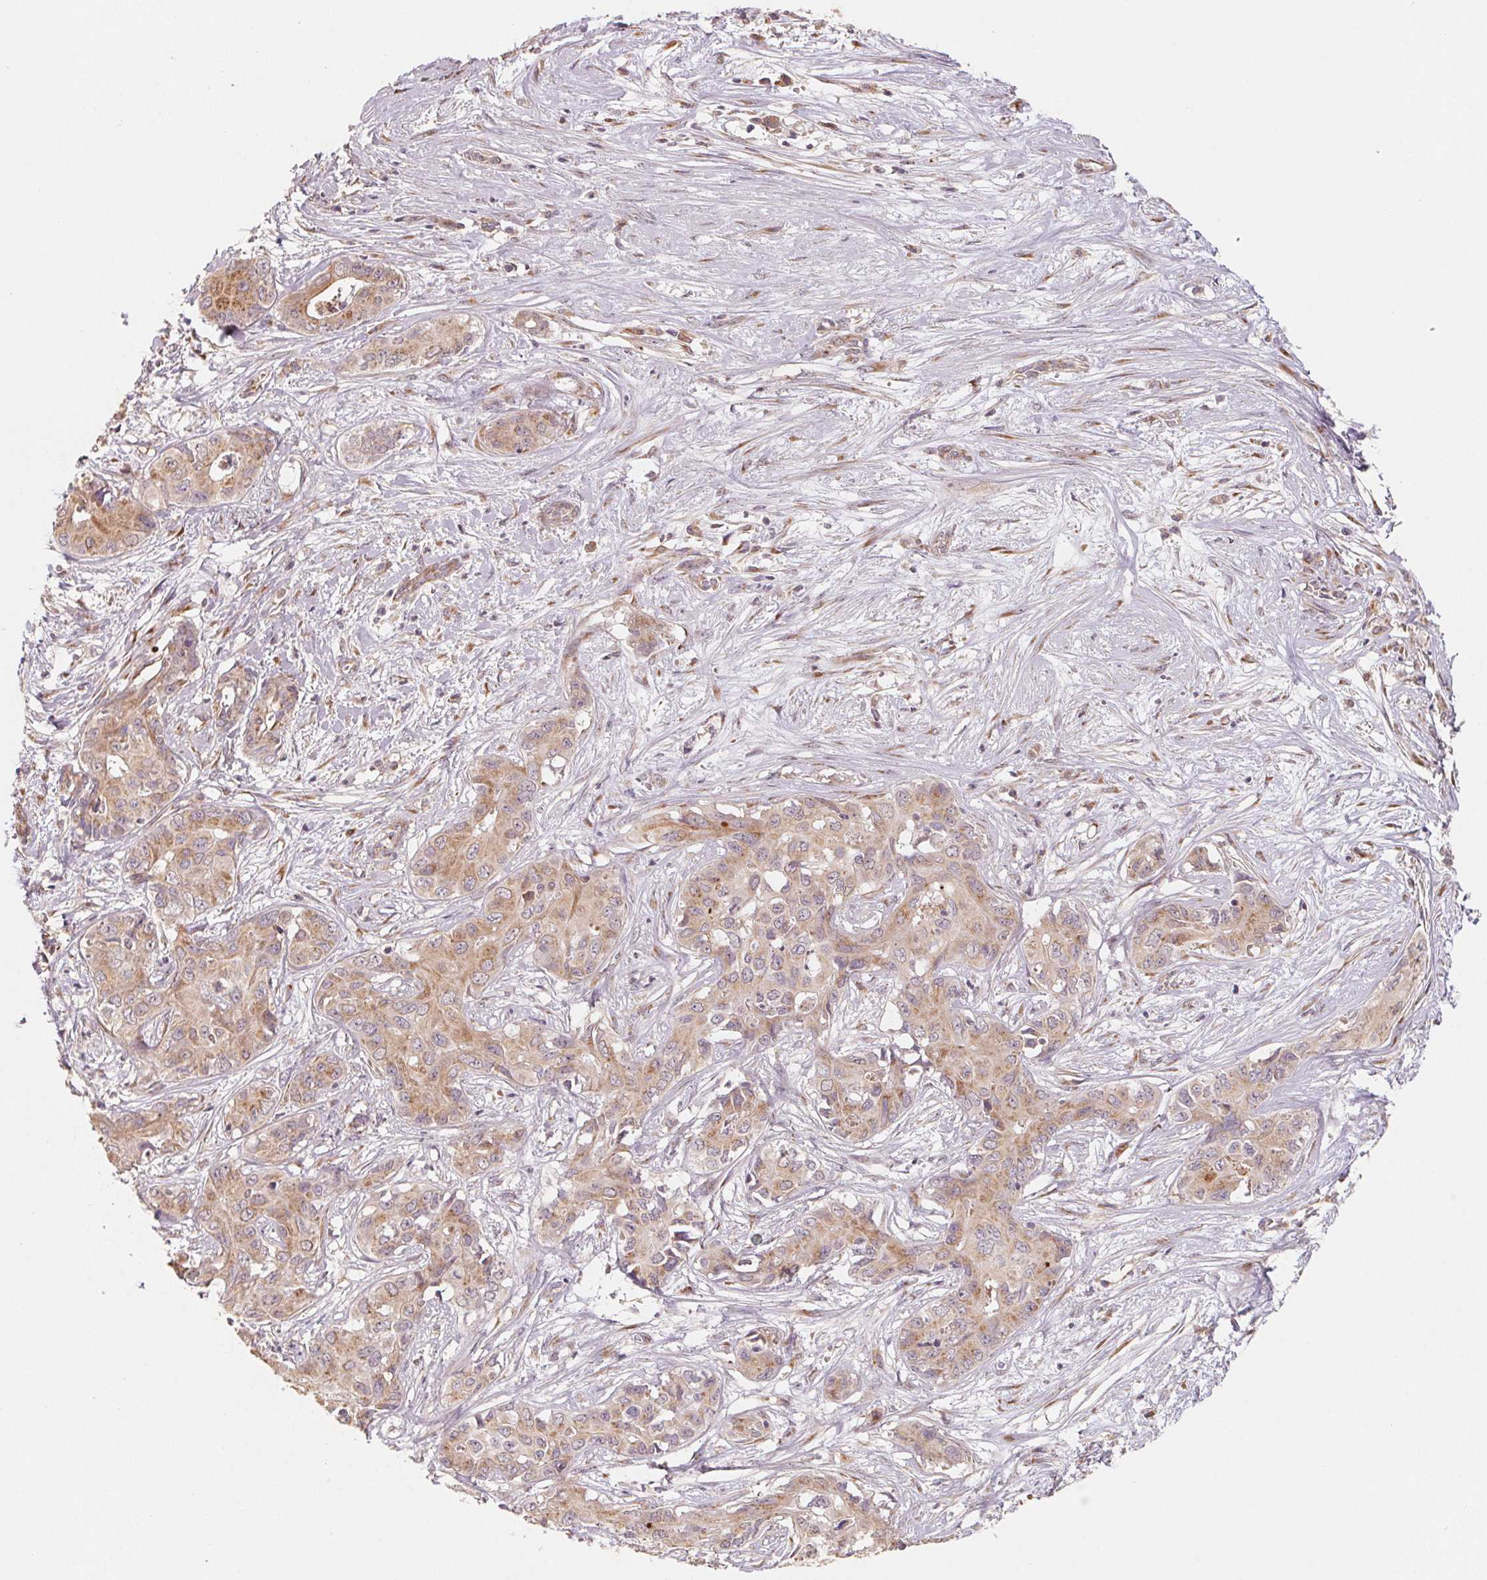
{"staining": {"intensity": "weak", "quantity": ">75%", "location": "cytoplasmic/membranous"}, "tissue": "liver cancer", "cell_type": "Tumor cells", "image_type": "cancer", "snomed": [{"axis": "morphology", "description": "Cholangiocarcinoma"}, {"axis": "topography", "description": "Liver"}], "caption": "IHC (DAB (3,3'-diaminobenzidine)) staining of cholangiocarcinoma (liver) reveals weak cytoplasmic/membranous protein staining in about >75% of tumor cells.", "gene": "TSPAN12", "patient": {"sex": "female", "age": 65}}